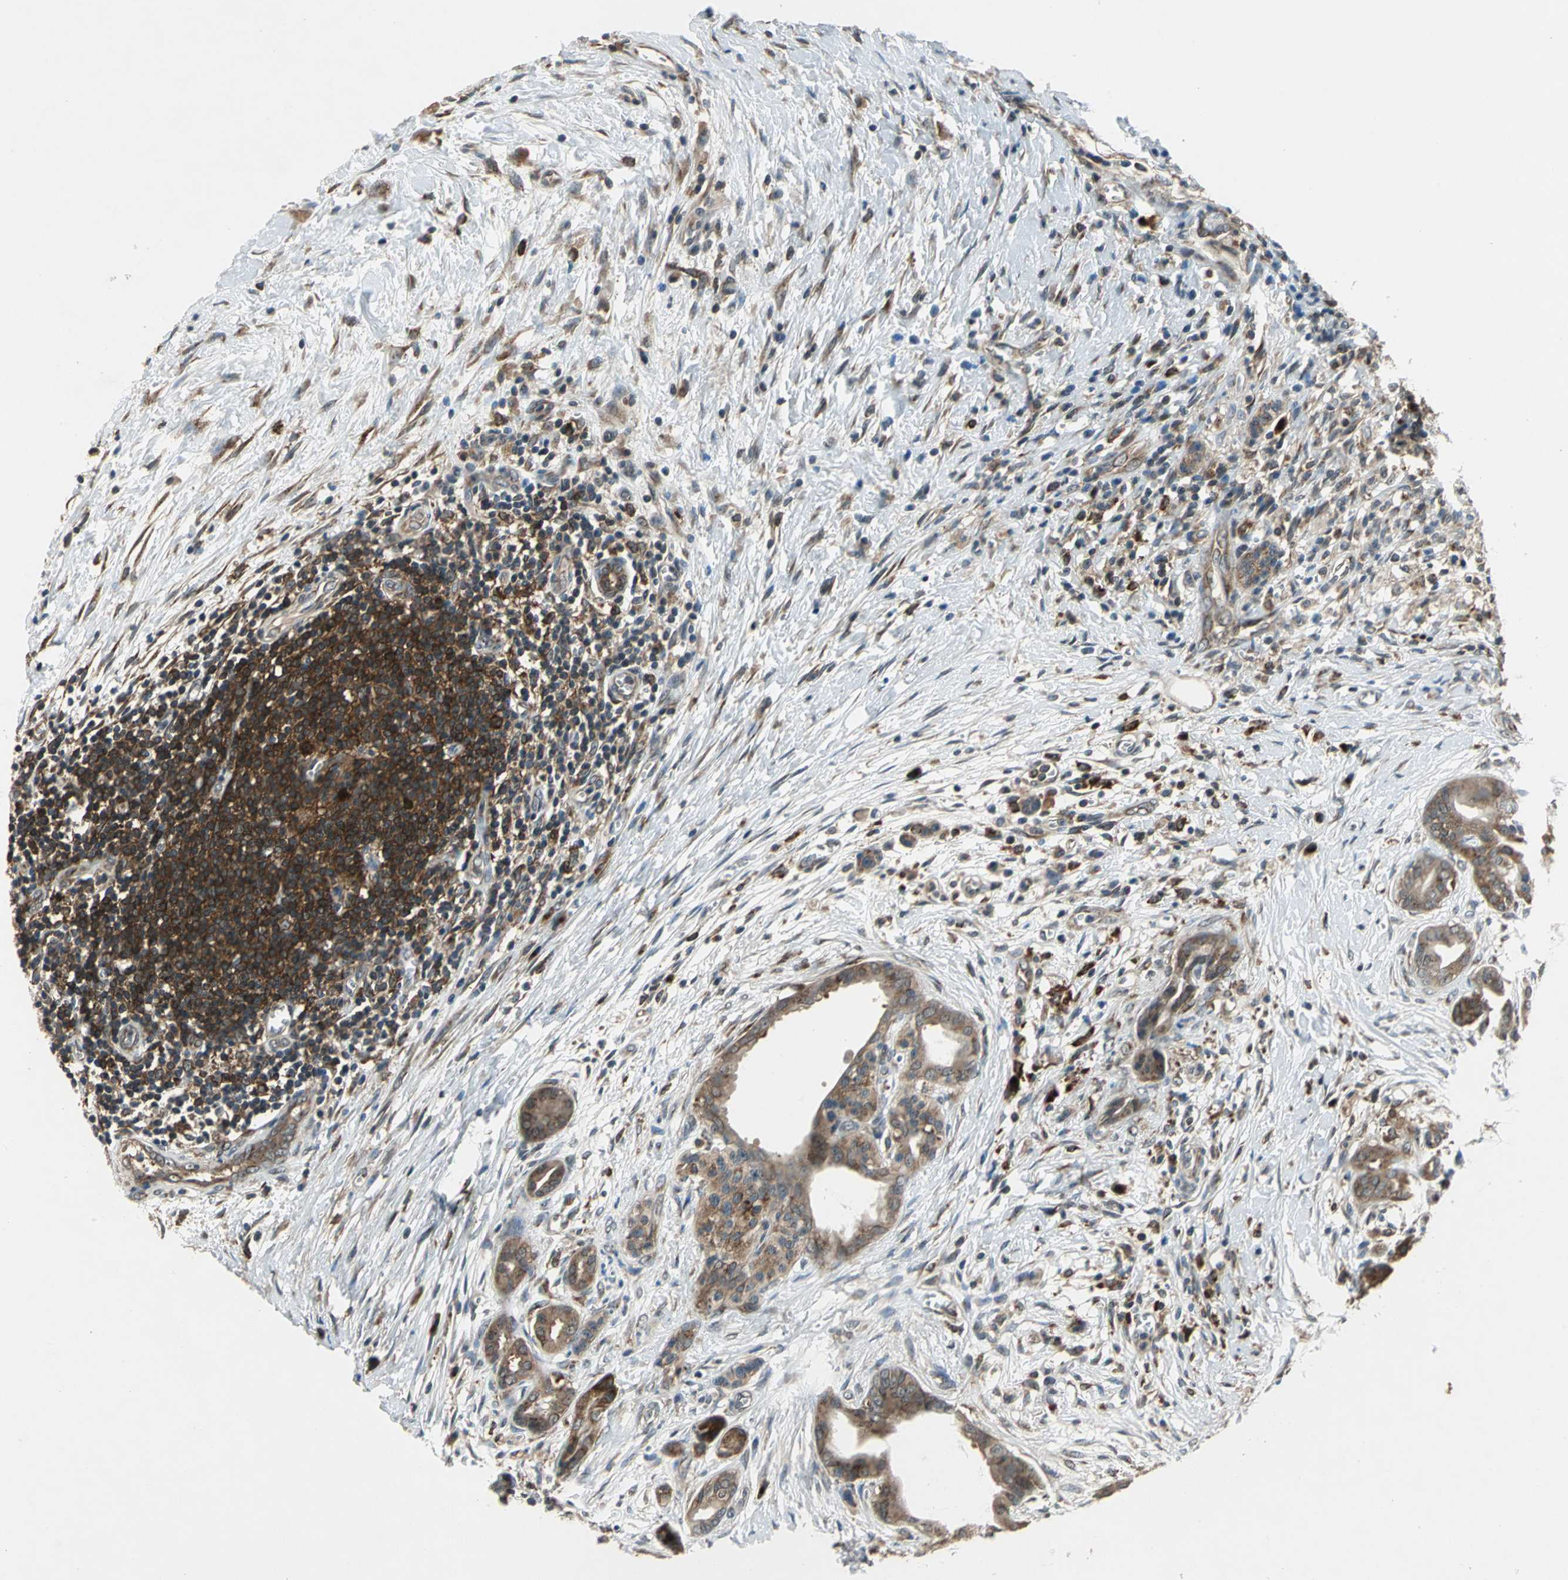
{"staining": {"intensity": "moderate", "quantity": ">75%", "location": "cytoplasmic/membranous"}, "tissue": "pancreatic cancer", "cell_type": "Tumor cells", "image_type": "cancer", "snomed": [{"axis": "morphology", "description": "Adenocarcinoma, NOS"}, {"axis": "topography", "description": "Pancreas"}], "caption": "Immunohistochemical staining of pancreatic adenocarcinoma demonstrates medium levels of moderate cytoplasmic/membranous staining in about >75% of tumor cells. The staining is performed using DAB brown chromogen to label protein expression. The nuclei are counter-stained blue using hematoxylin.", "gene": "NFKBIE", "patient": {"sex": "male", "age": 59}}